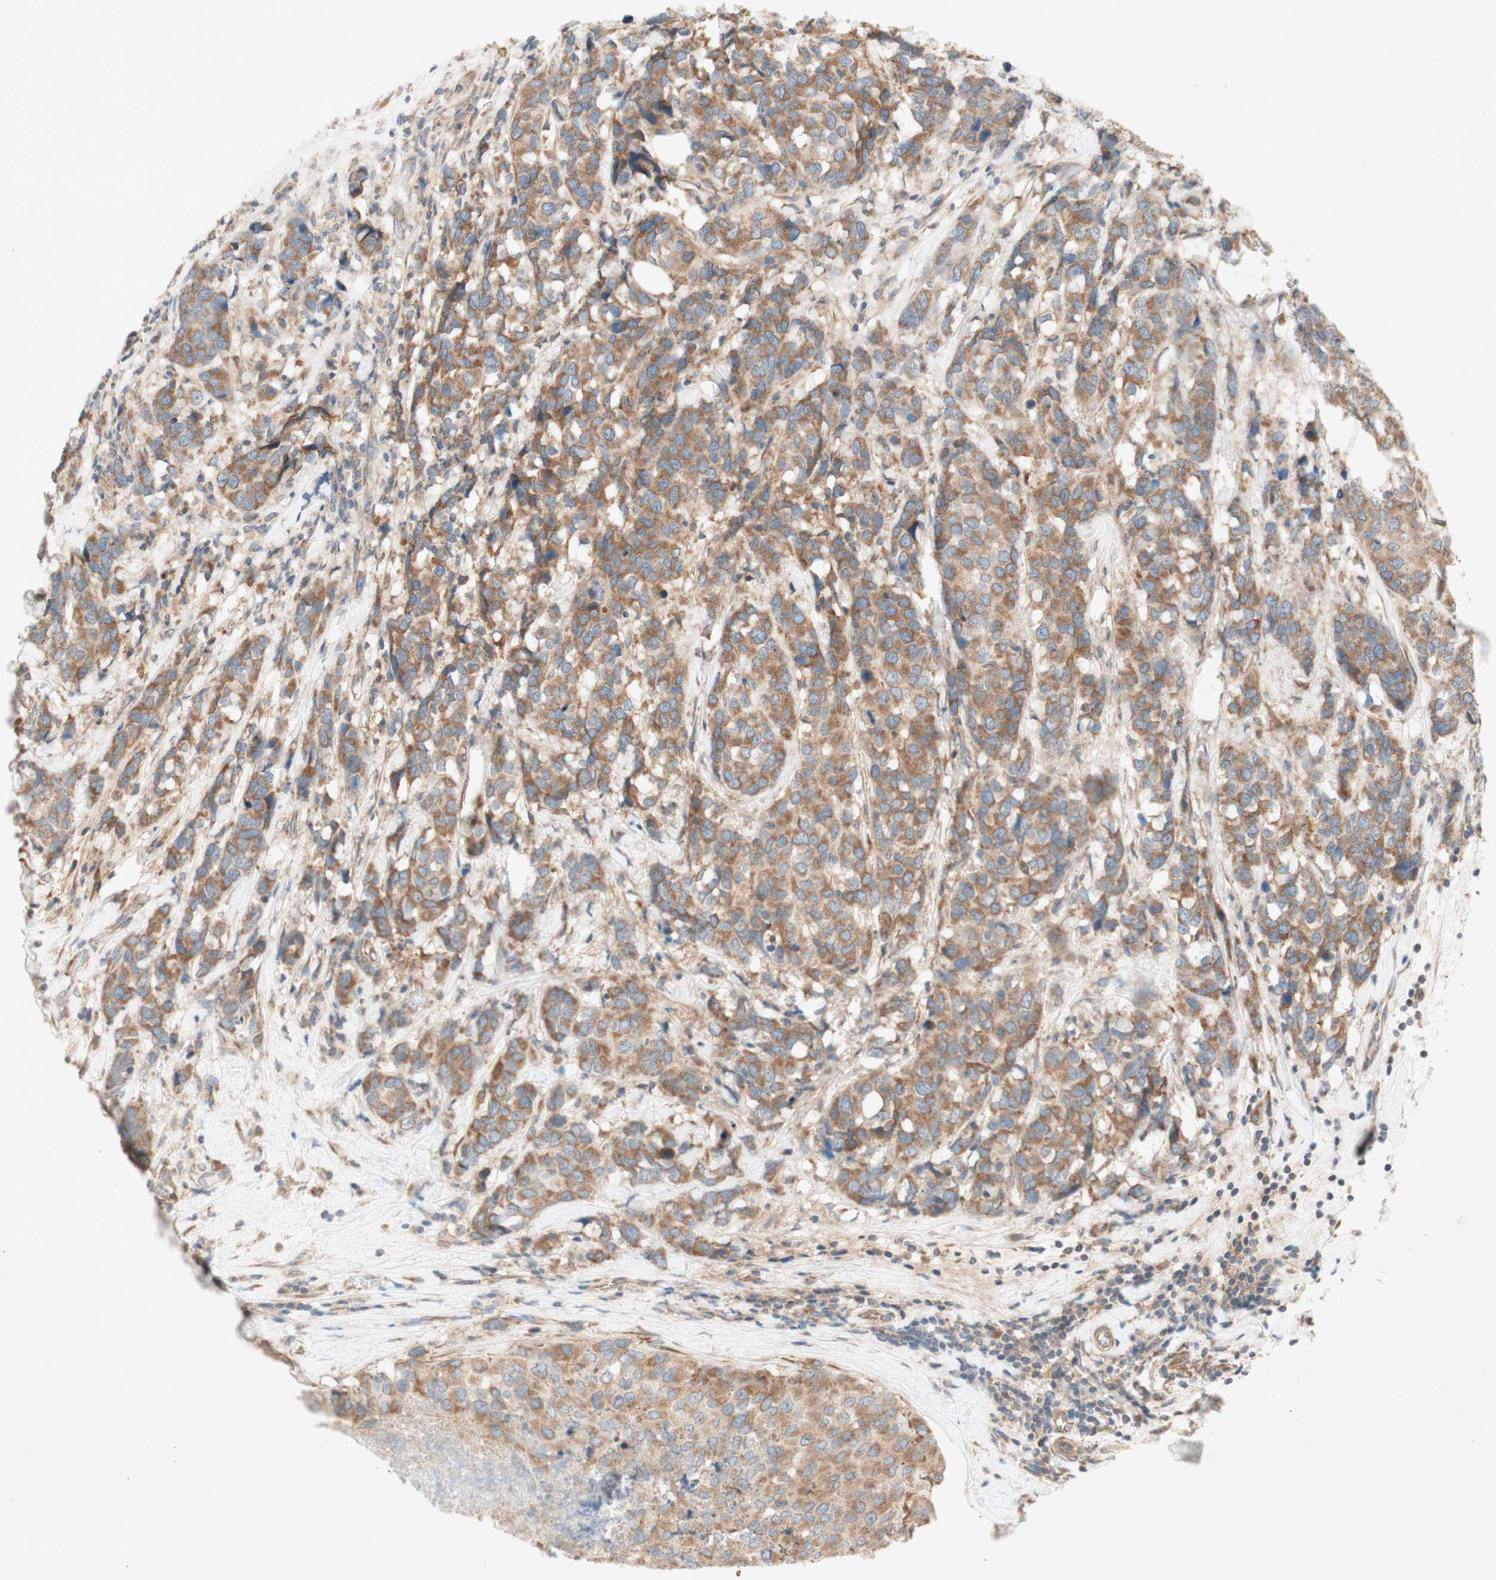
{"staining": {"intensity": "moderate", "quantity": ">75%", "location": "cytoplasmic/membranous"}, "tissue": "breast cancer", "cell_type": "Tumor cells", "image_type": "cancer", "snomed": [{"axis": "morphology", "description": "Lobular carcinoma"}, {"axis": "topography", "description": "Breast"}], "caption": "Protein expression analysis of breast lobular carcinoma reveals moderate cytoplasmic/membranous positivity in about >75% of tumor cells. (DAB = brown stain, brightfield microscopy at high magnification).", "gene": "SOCS2", "patient": {"sex": "female", "age": 59}}